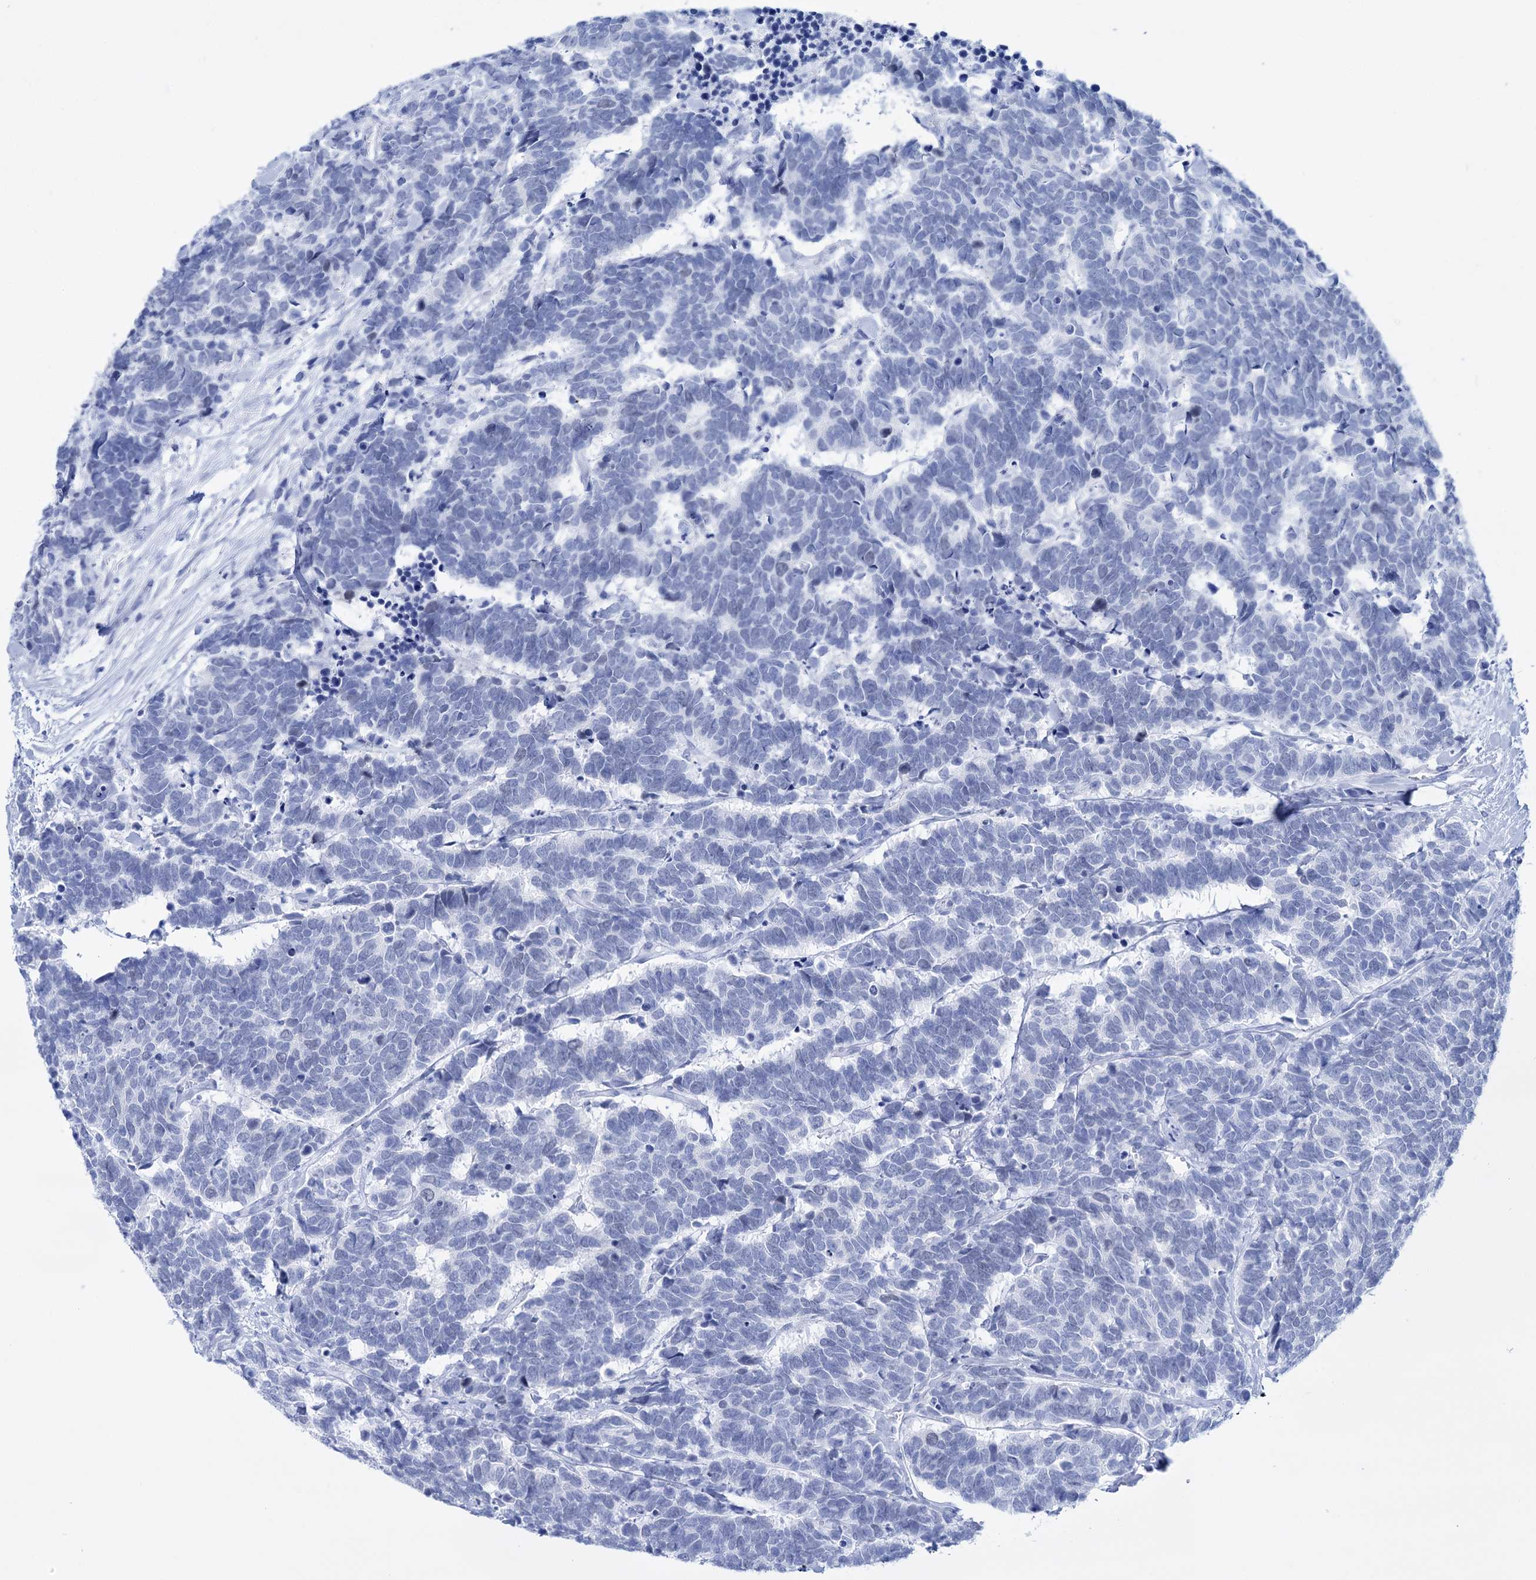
{"staining": {"intensity": "negative", "quantity": "none", "location": "none"}, "tissue": "carcinoid", "cell_type": "Tumor cells", "image_type": "cancer", "snomed": [{"axis": "morphology", "description": "Carcinoma, NOS"}, {"axis": "morphology", "description": "Carcinoid, malignant, NOS"}, {"axis": "topography", "description": "Urinary bladder"}], "caption": "This is an immunohistochemistry (IHC) photomicrograph of carcinoid. There is no expression in tumor cells.", "gene": "FBXW12", "patient": {"sex": "male", "age": 57}}